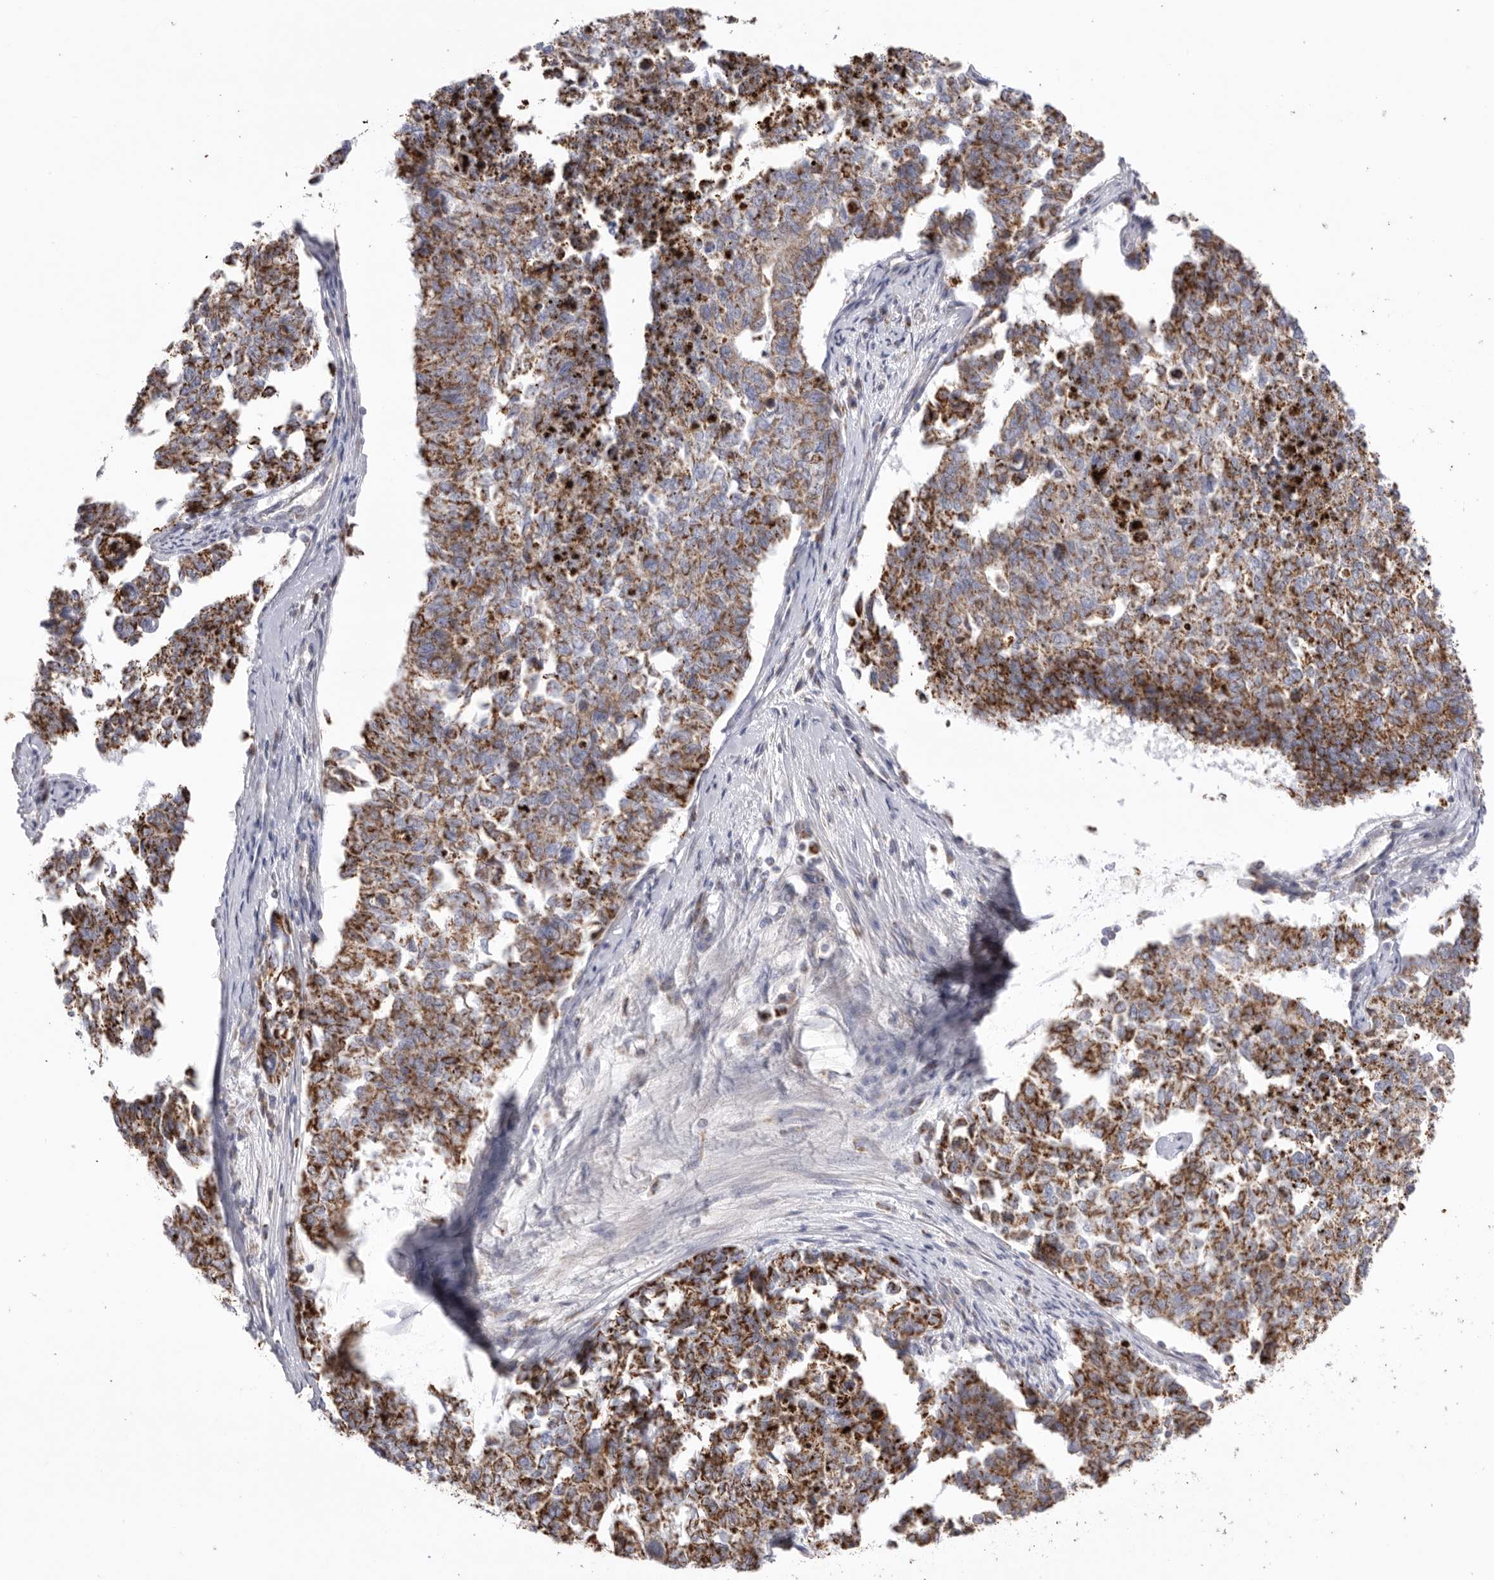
{"staining": {"intensity": "strong", "quantity": ">75%", "location": "cytoplasmic/membranous"}, "tissue": "cervical cancer", "cell_type": "Tumor cells", "image_type": "cancer", "snomed": [{"axis": "morphology", "description": "Squamous cell carcinoma, NOS"}, {"axis": "topography", "description": "Cervix"}], "caption": "Cervical cancer was stained to show a protein in brown. There is high levels of strong cytoplasmic/membranous expression in approximately >75% of tumor cells.", "gene": "VDAC3", "patient": {"sex": "female", "age": 63}}